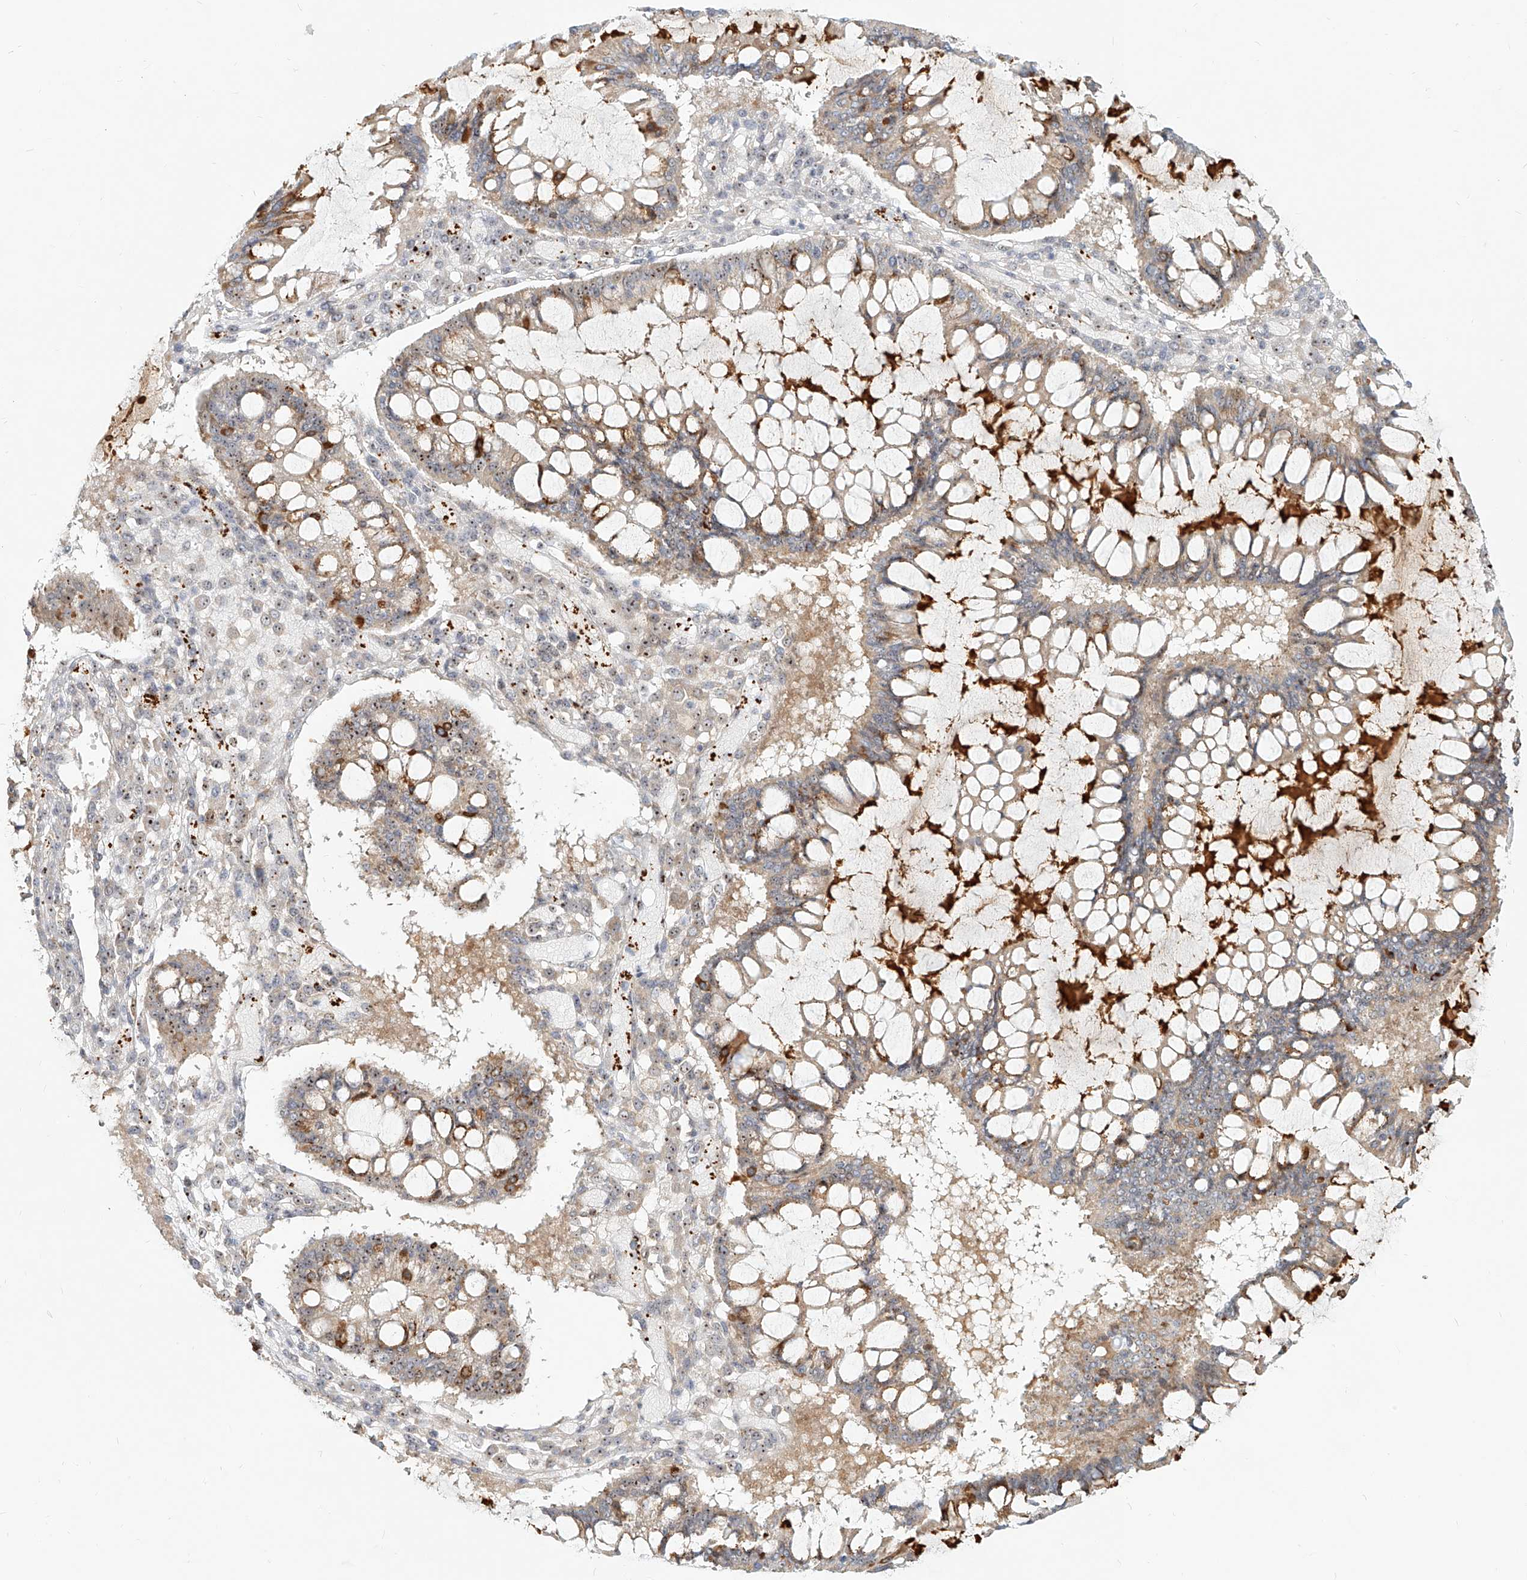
{"staining": {"intensity": "moderate", "quantity": "25%-75%", "location": "cytoplasmic/membranous,nuclear"}, "tissue": "ovarian cancer", "cell_type": "Tumor cells", "image_type": "cancer", "snomed": [{"axis": "morphology", "description": "Cystadenocarcinoma, mucinous, NOS"}, {"axis": "topography", "description": "Ovary"}], "caption": "A high-resolution histopathology image shows immunohistochemistry staining of ovarian mucinous cystadenocarcinoma, which demonstrates moderate cytoplasmic/membranous and nuclear expression in about 25%-75% of tumor cells.", "gene": "BYSL", "patient": {"sex": "female", "age": 73}}